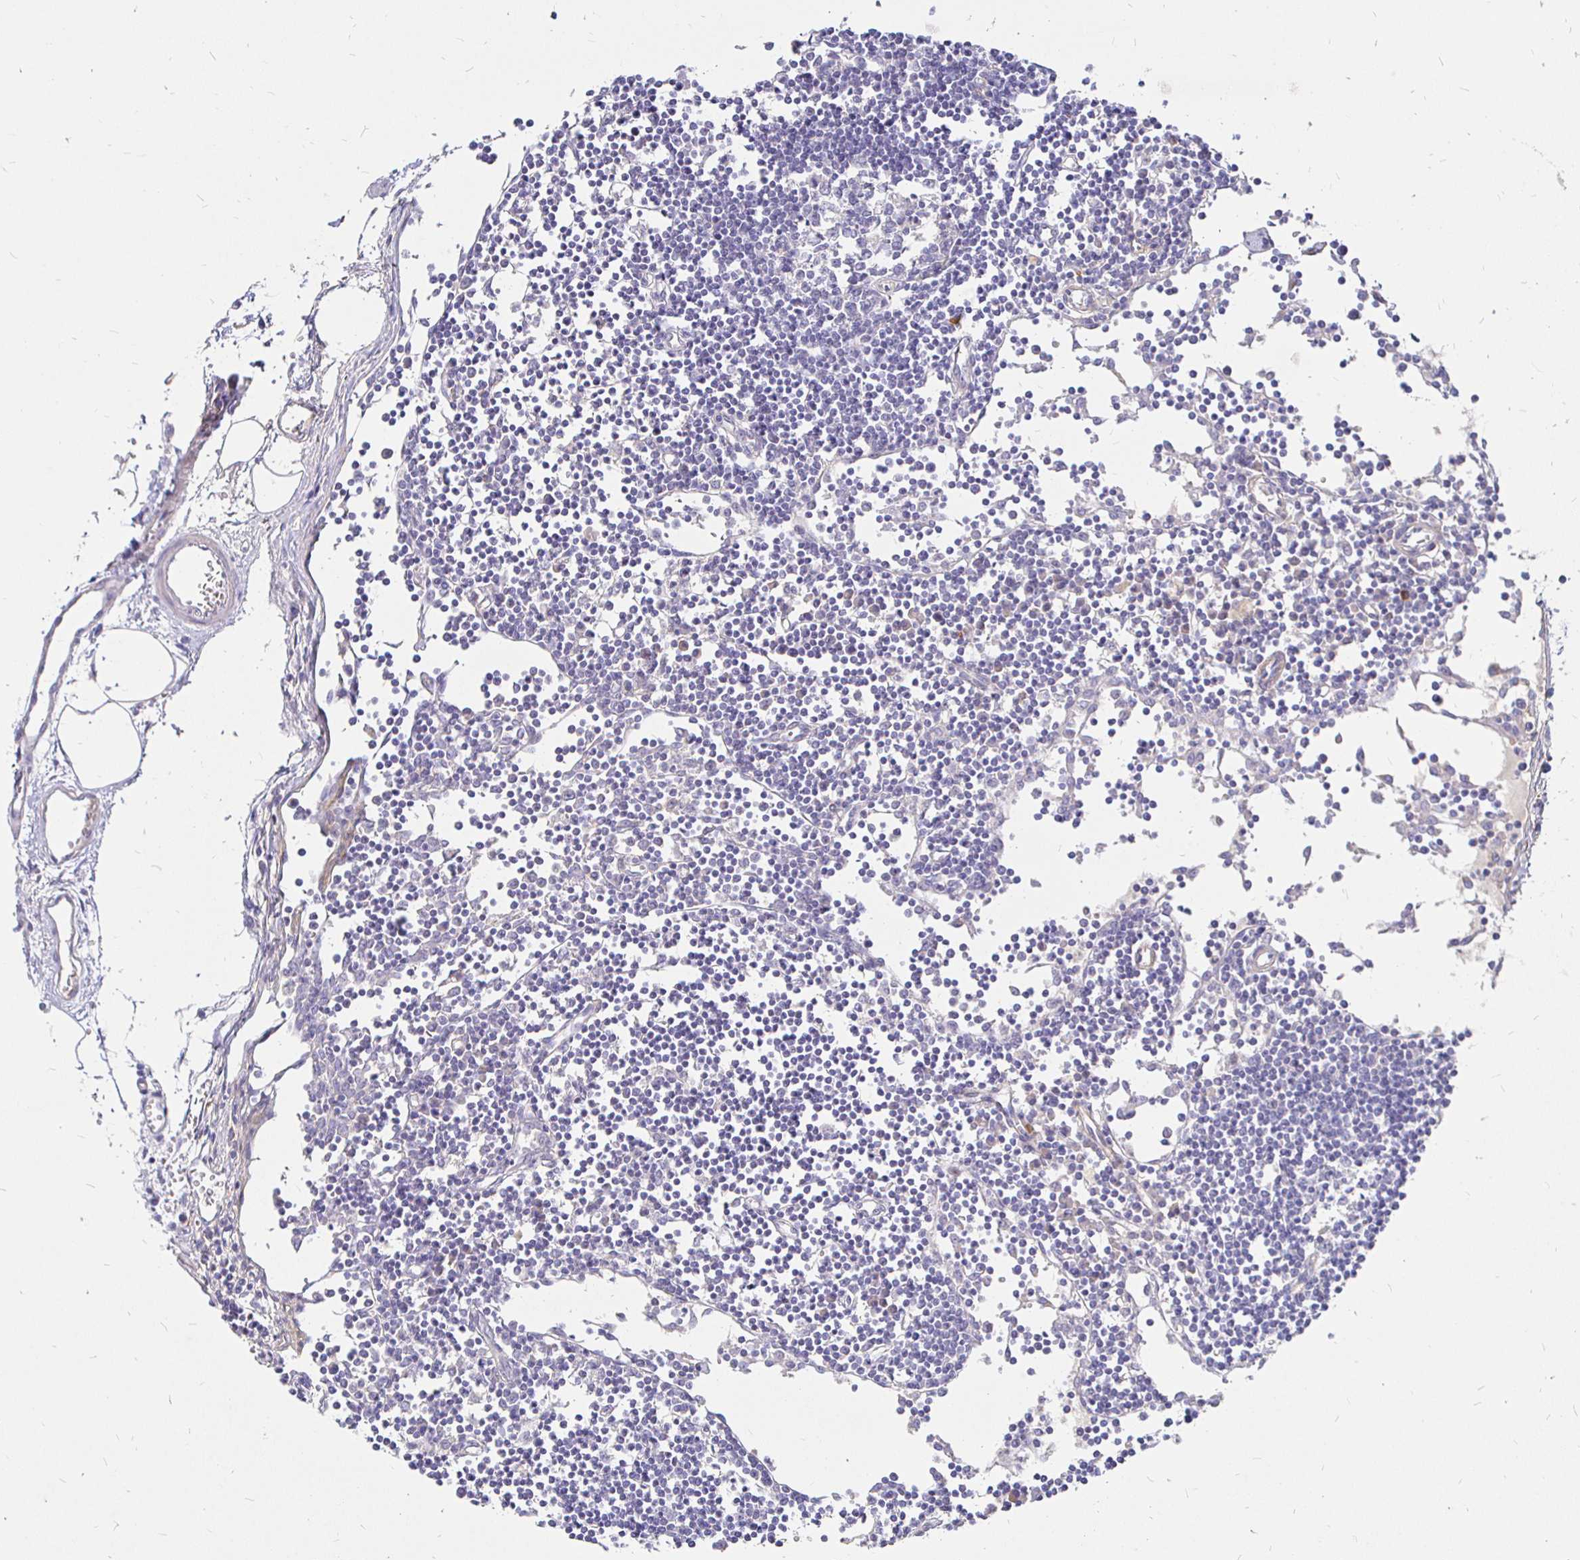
{"staining": {"intensity": "negative", "quantity": "none", "location": "none"}, "tissue": "lymph node", "cell_type": "Germinal center cells", "image_type": "normal", "snomed": [{"axis": "morphology", "description": "Normal tissue, NOS"}, {"axis": "topography", "description": "Lymph node"}], "caption": "Germinal center cells show no significant protein expression in benign lymph node.", "gene": "PALM2AKAP2", "patient": {"sex": "female", "age": 65}}